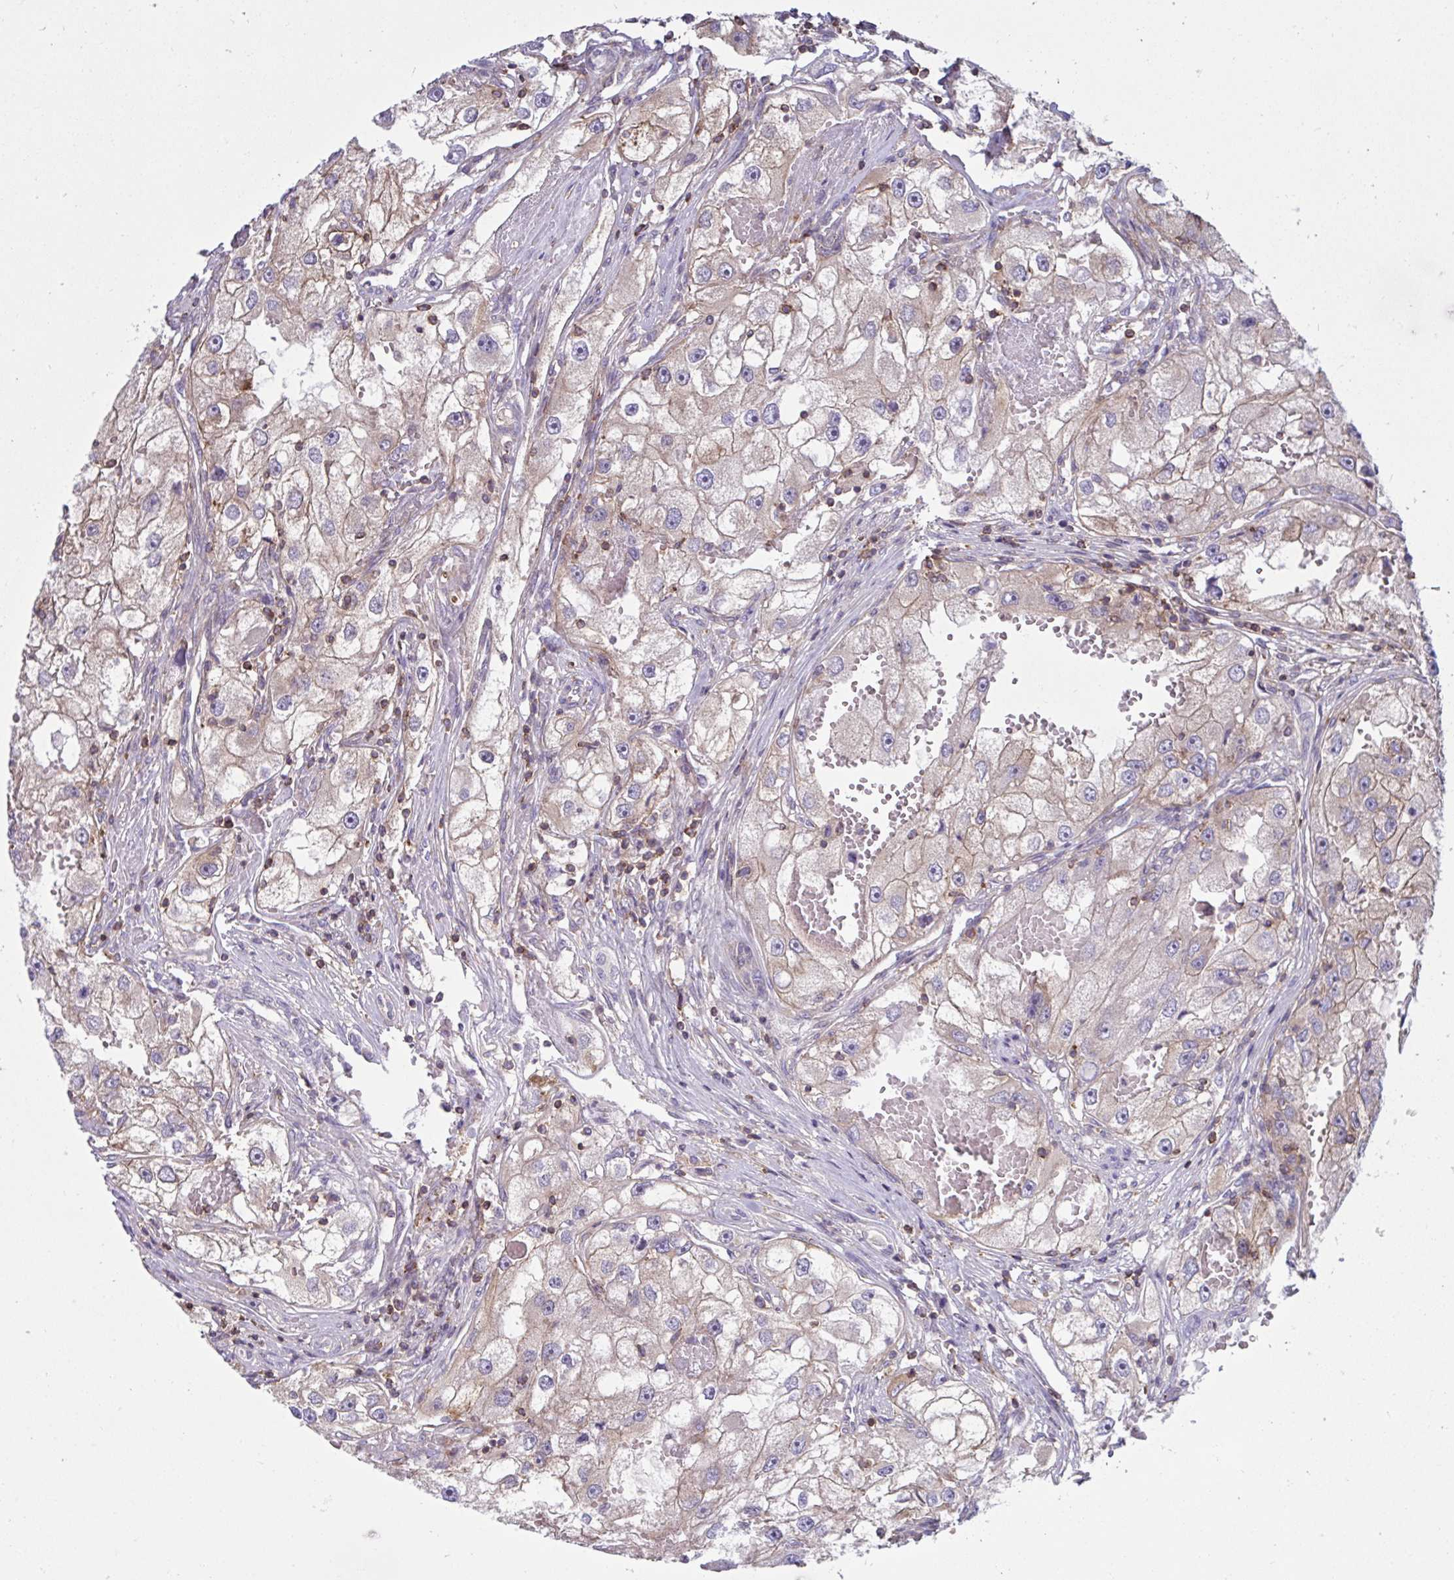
{"staining": {"intensity": "weak", "quantity": ">75%", "location": "cytoplasmic/membranous"}, "tissue": "renal cancer", "cell_type": "Tumor cells", "image_type": "cancer", "snomed": [{"axis": "morphology", "description": "Adenocarcinoma, NOS"}, {"axis": "topography", "description": "Kidney"}], "caption": "This micrograph exhibits immunohistochemistry (IHC) staining of renal cancer, with low weak cytoplasmic/membranous positivity in about >75% of tumor cells.", "gene": "TSC22D3", "patient": {"sex": "male", "age": 63}}